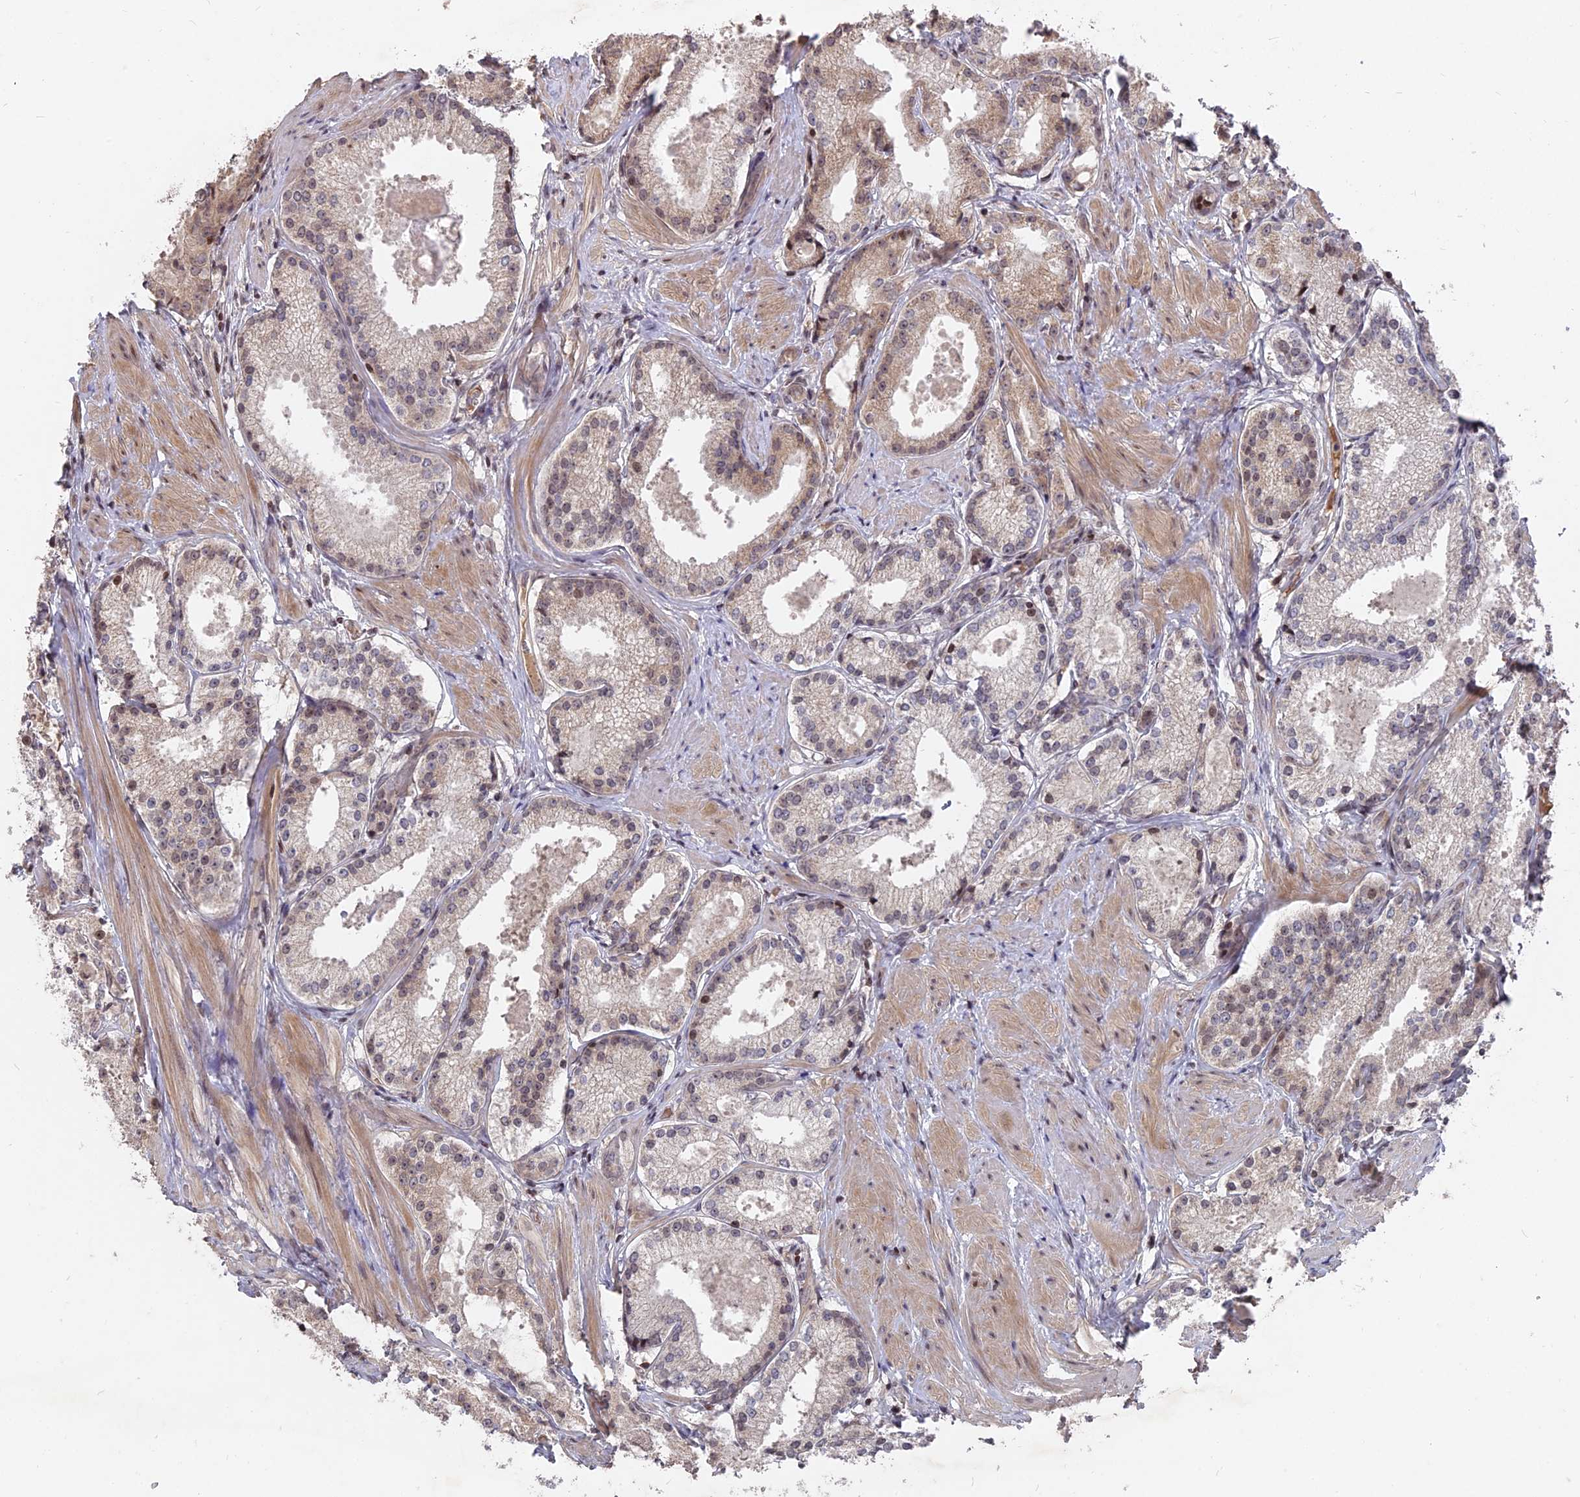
{"staining": {"intensity": "weak", "quantity": "25%-75%", "location": "nuclear"}, "tissue": "prostate cancer", "cell_type": "Tumor cells", "image_type": "cancer", "snomed": [{"axis": "morphology", "description": "Adenocarcinoma, Low grade"}, {"axis": "topography", "description": "Prostate"}], "caption": "This is a histology image of immunohistochemistry staining of low-grade adenocarcinoma (prostate), which shows weak positivity in the nuclear of tumor cells.", "gene": "NR1H3", "patient": {"sex": "male", "age": 57}}